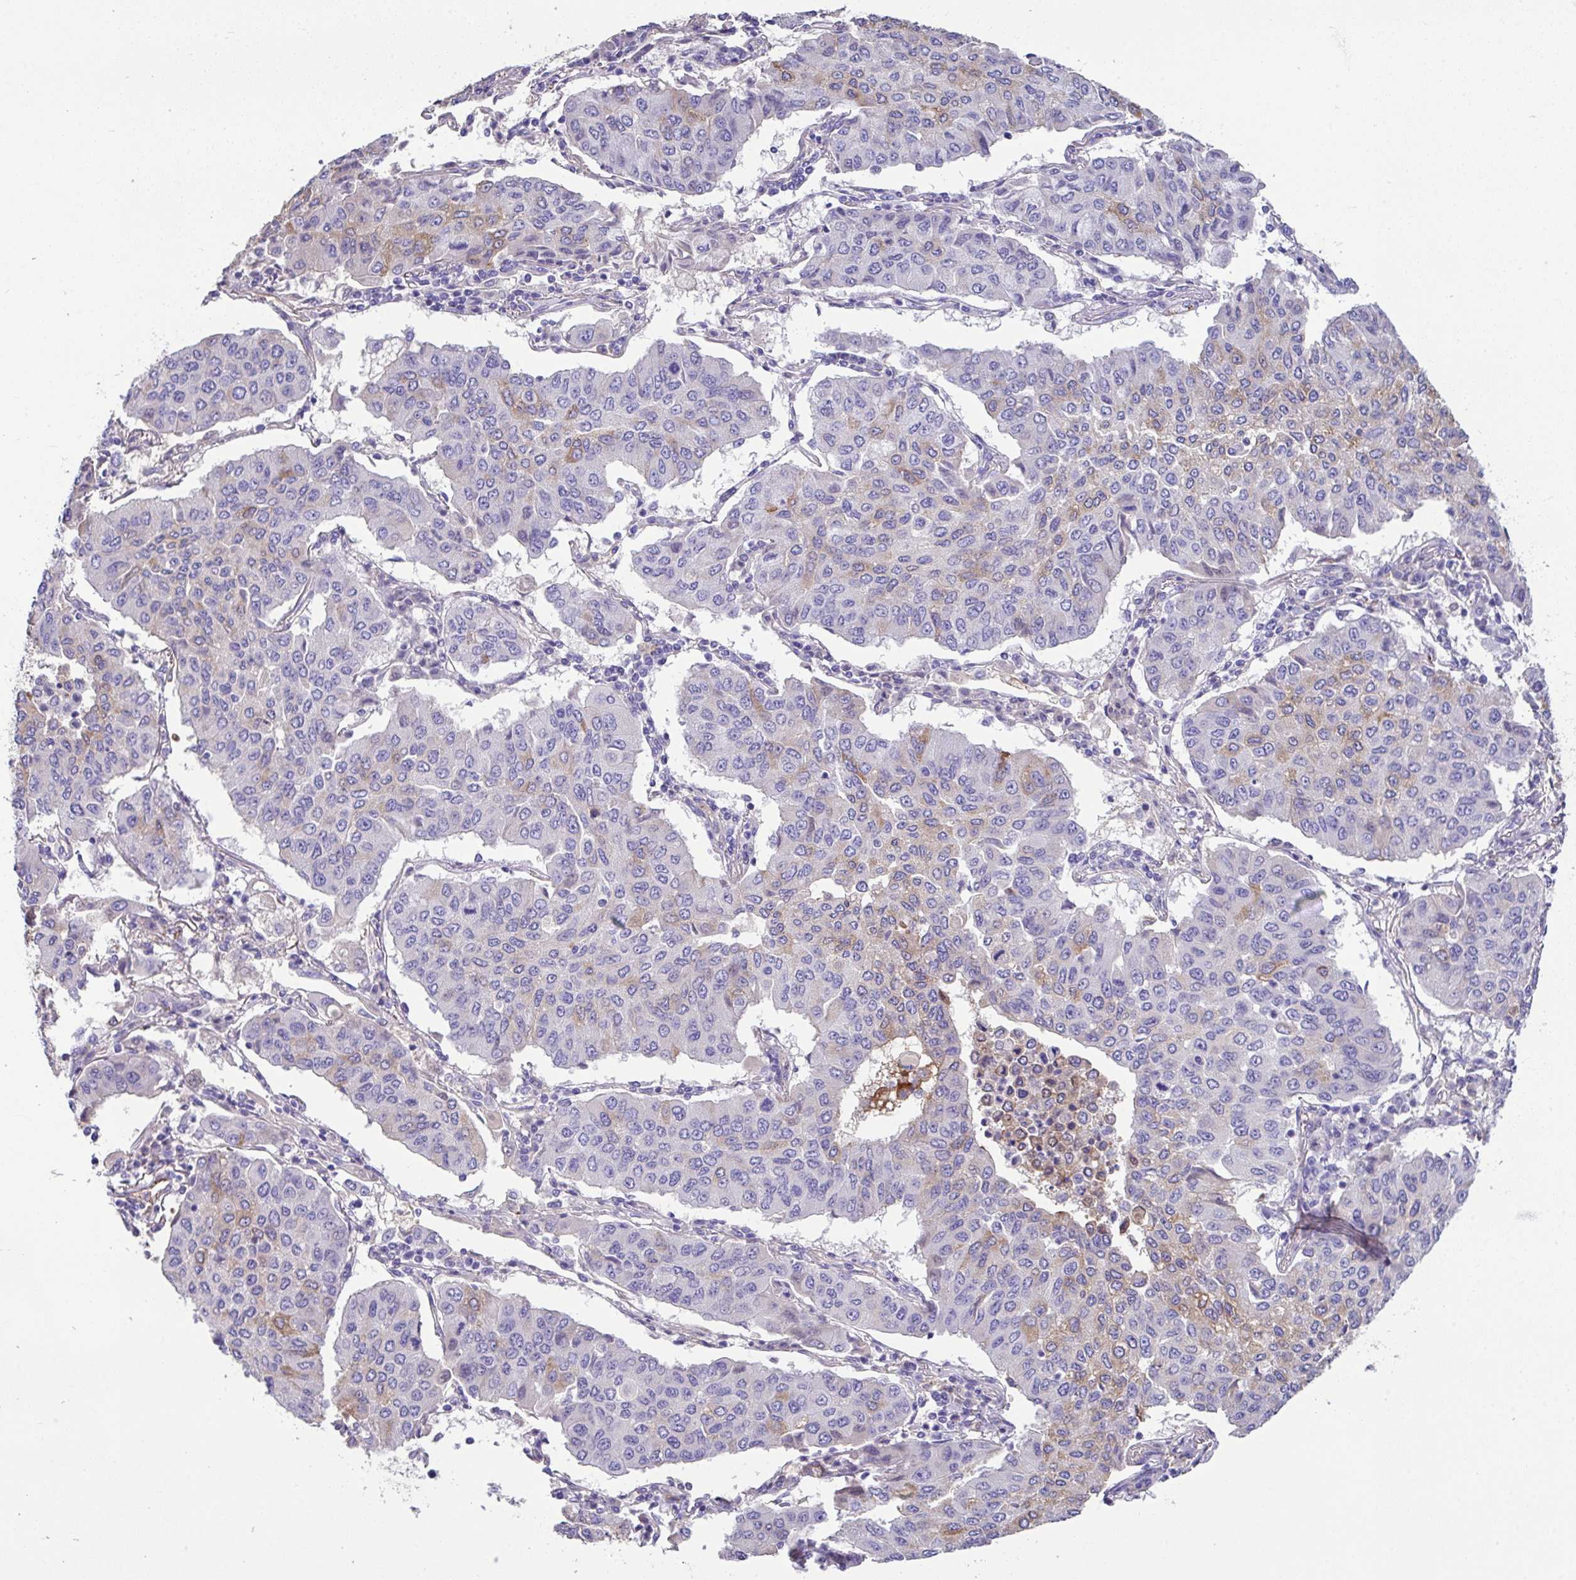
{"staining": {"intensity": "moderate", "quantity": "<25%", "location": "cytoplasmic/membranous"}, "tissue": "lung cancer", "cell_type": "Tumor cells", "image_type": "cancer", "snomed": [{"axis": "morphology", "description": "Squamous cell carcinoma, NOS"}, {"axis": "topography", "description": "Lung"}], "caption": "Lung squamous cell carcinoma was stained to show a protein in brown. There is low levels of moderate cytoplasmic/membranous staining in approximately <25% of tumor cells. (DAB IHC, brown staining for protein, blue staining for nuclei).", "gene": "ZNF813", "patient": {"sex": "male", "age": 74}}